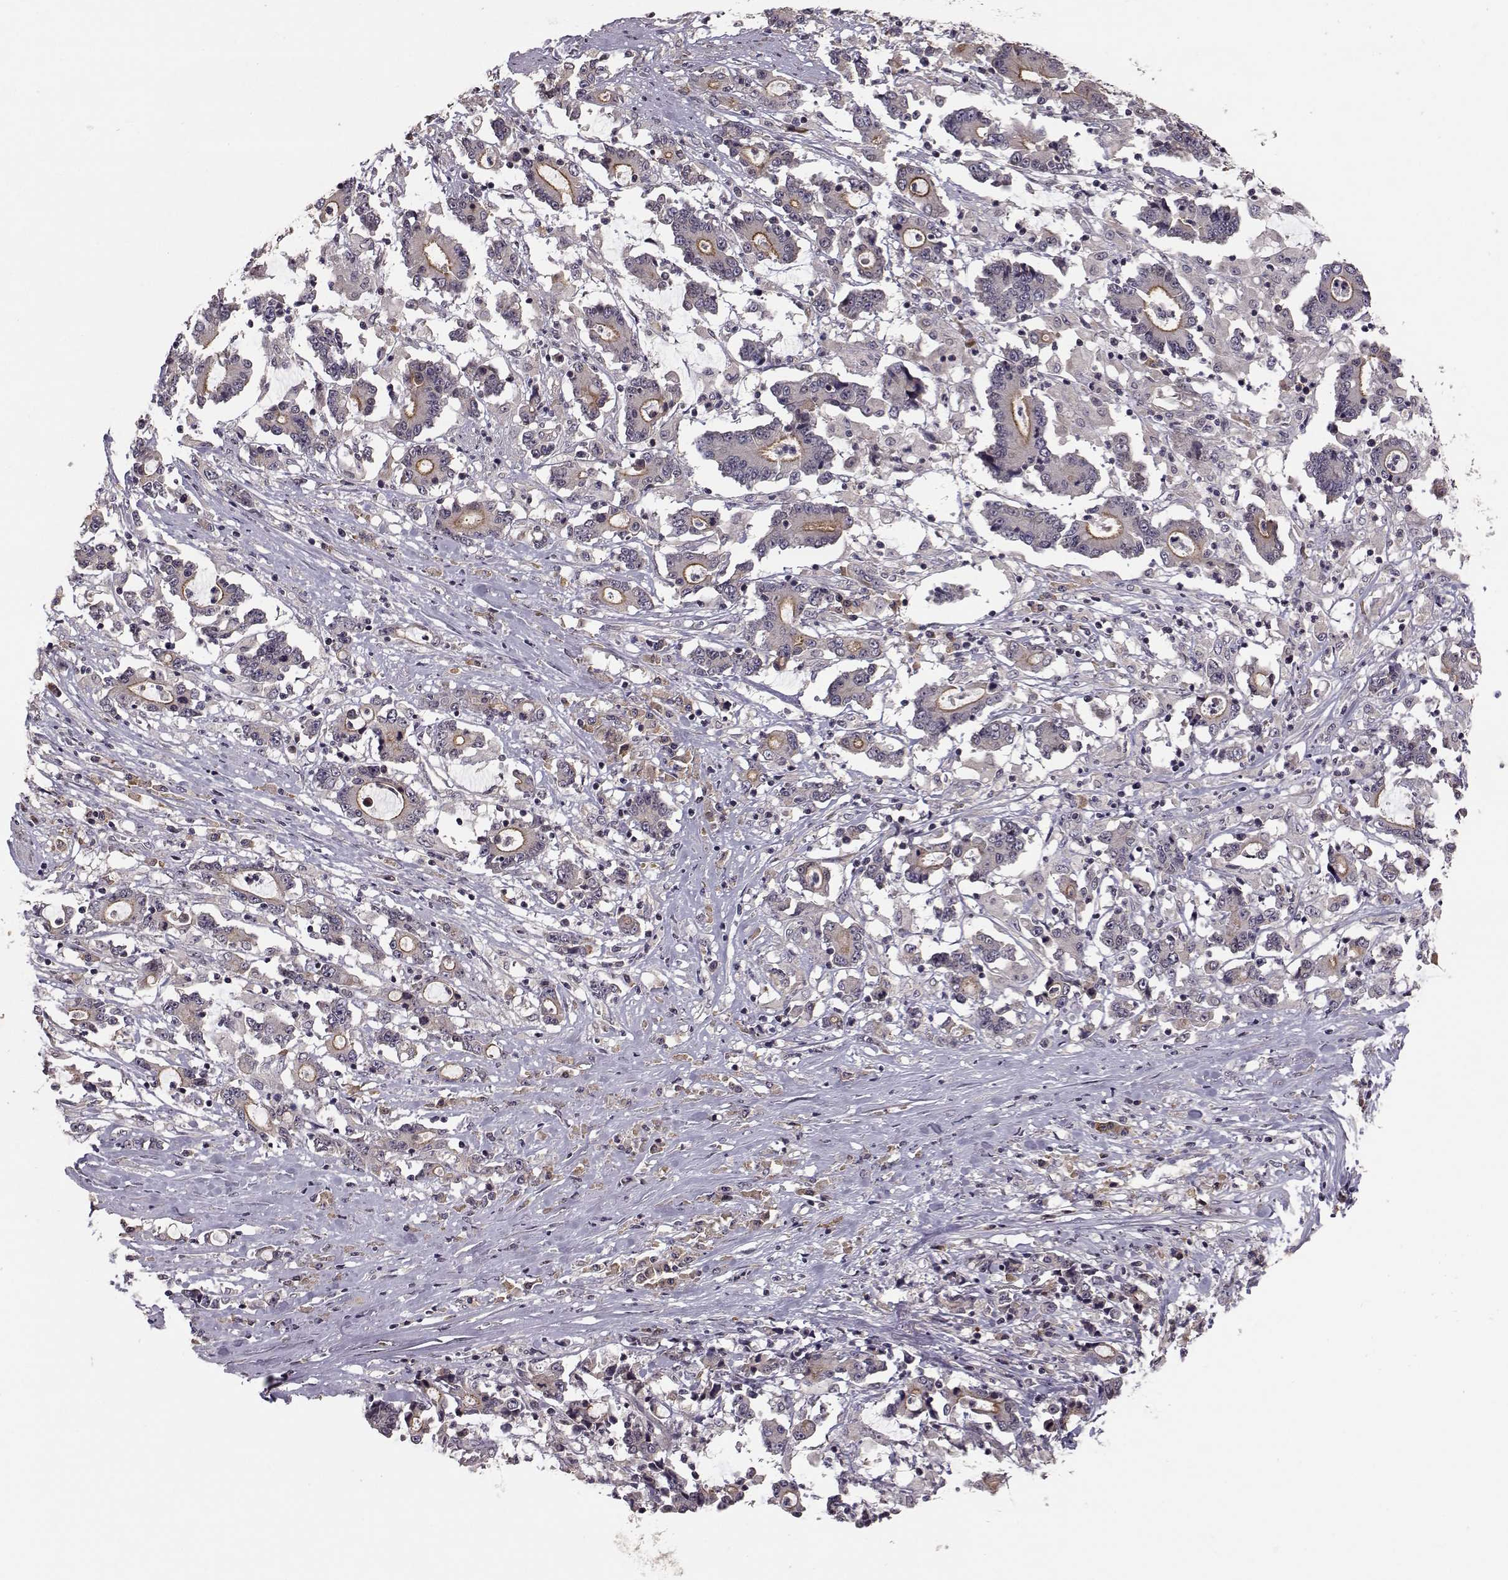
{"staining": {"intensity": "moderate", "quantity": "<25%", "location": "cytoplasmic/membranous"}, "tissue": "stomach cancer", "cell_type": "Tumor cells", "image_type": "cancer", "snomed": [{"axis": "morphology", "description": "Adenocarcinoma, NOS"}, {"axis": "topography", "description": "Stomach, upper"}], "caption": "Protein expression analysis of human adenocarcinoma (stomach) reveals moderate cytoplasmic/membranous expression in approximately <25% of tumor cells. (Stains: DAB in brown, nuclei in blue, Microscopy: brightfield microscopy at high magnification).", "gene": "PLEKHG3", "patient": {"sex": "male", "age": 68}}